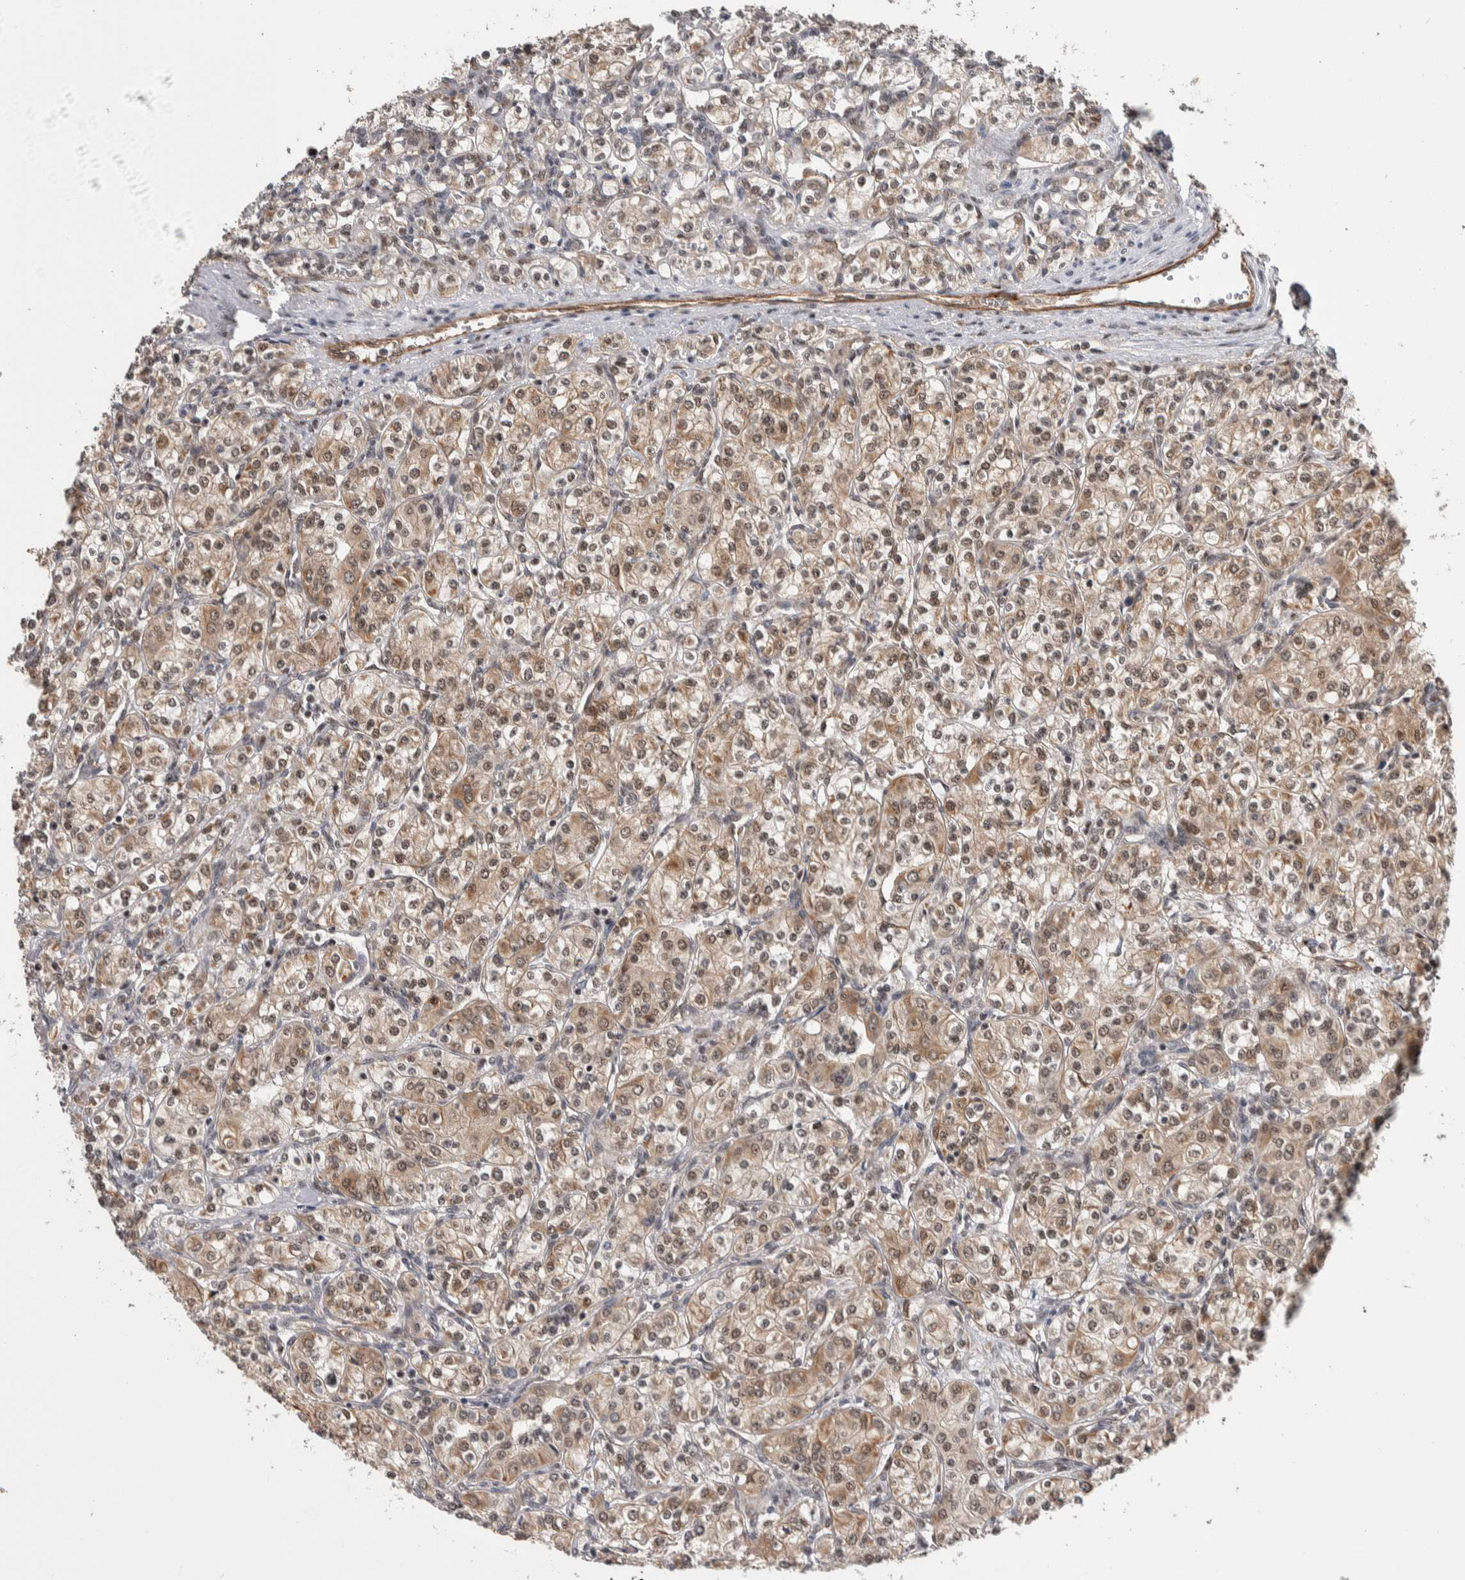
{"staining": {"intensity": "weak", "quantity": ">75%", "location": "cytoplasmic/membranous,nuclear"}, "tissue": "renal cancer", "cell_type": "Tumor cells", "image_type": "cancer", "snomed": [{"axis": "morphology", "description": "Adenocarcinoma, NOS"}, {"axis": "topography", "description": "Kidney"}], "caption": "Immunohistochemical staining of renal cancer shows low levels of weak cytoplasmic/membranous and nuclear expression in approximately >75% of tumor cells. The staining was performed using DAB (3,3'-diaminobenzidine), with brown indicating positive protein expression. Nuclei are stained blue with hematoxylin.", "gene": "PRDM4", "patient": {"sex": "male", "age": 77}}